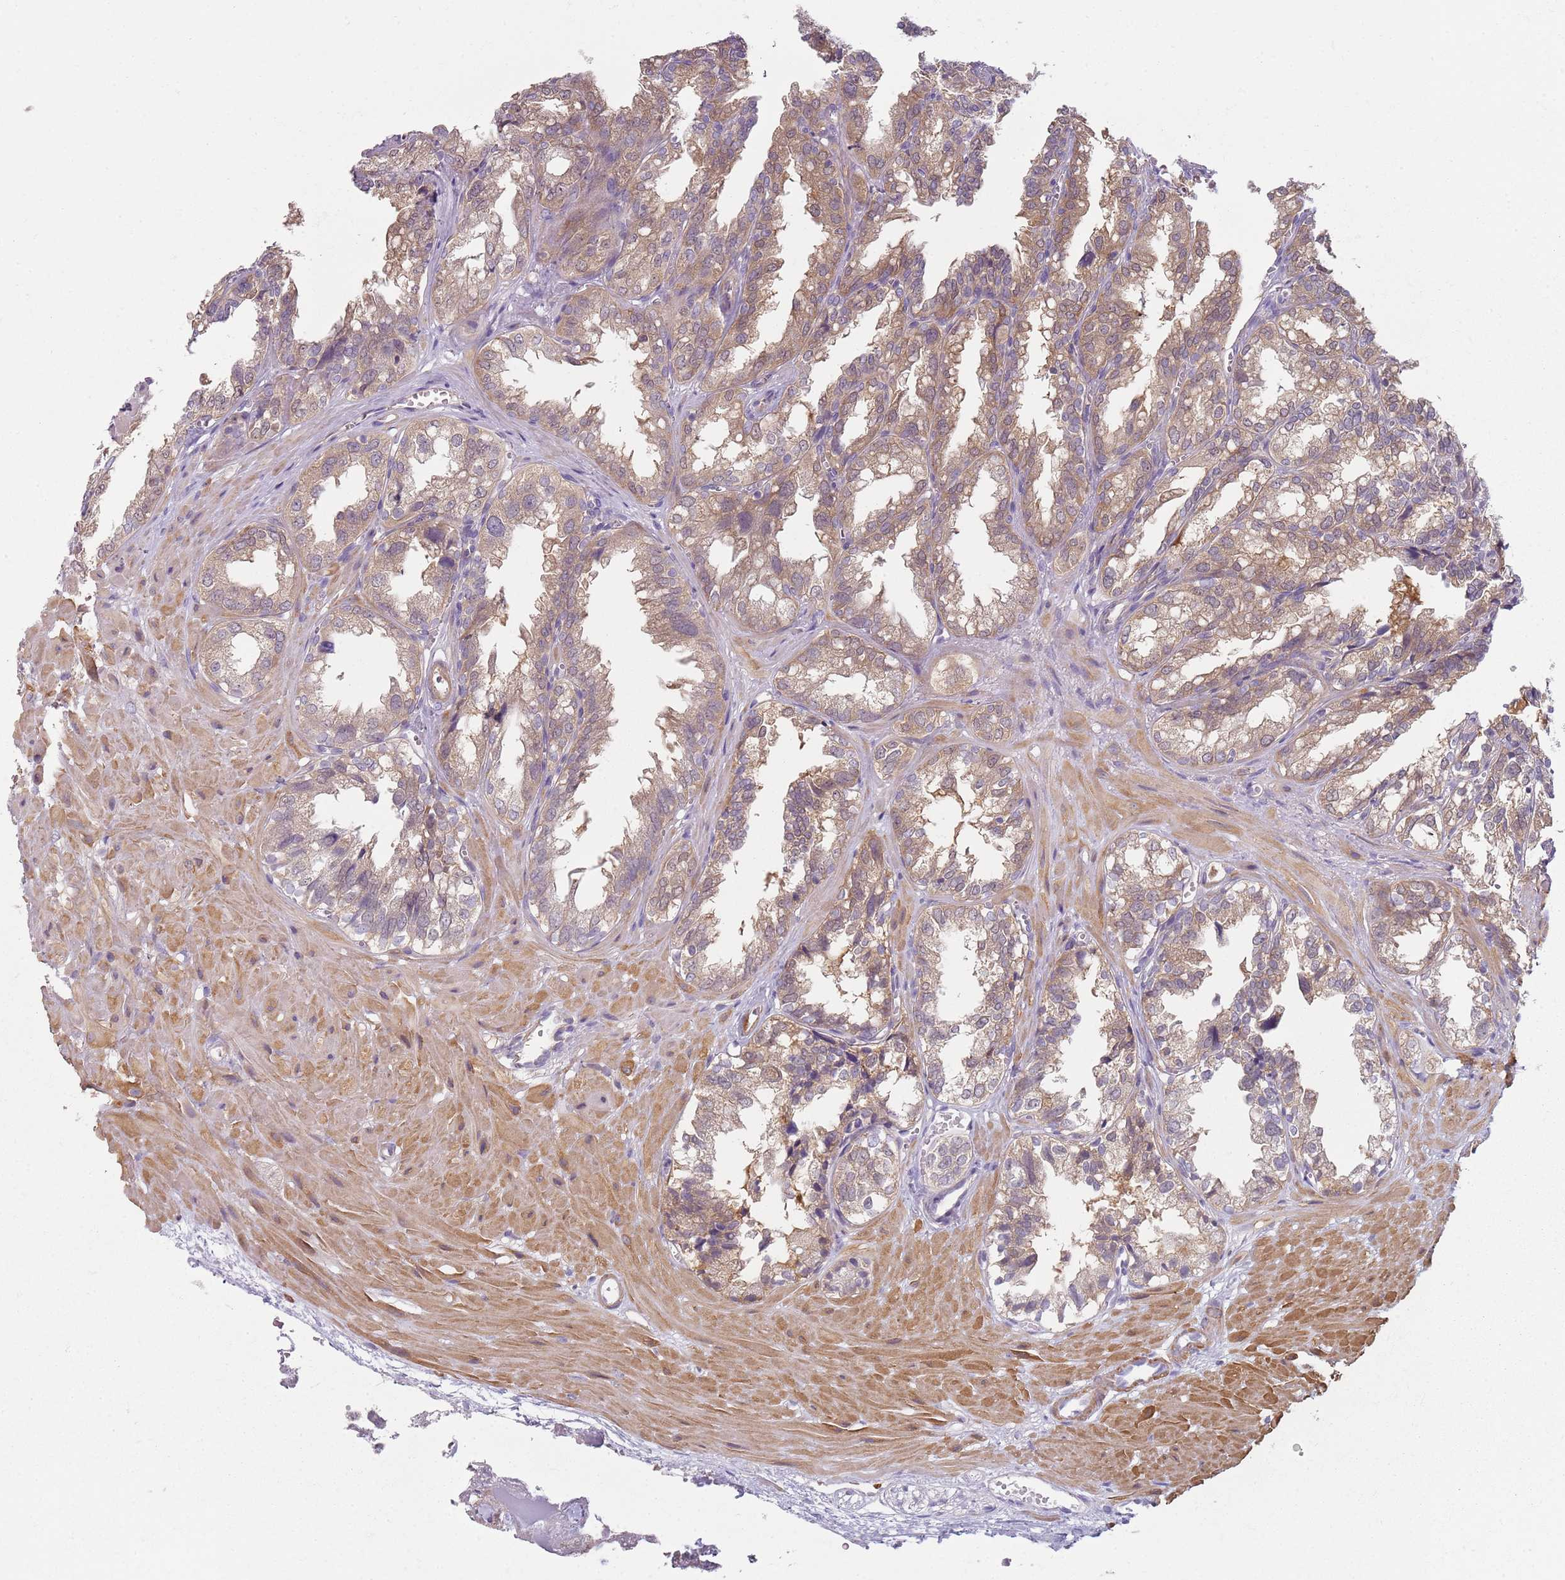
{"staining": {"intensity": "moderate", "quantity": ">75%", "location": "cytoplasmic/membranous"}, "tissue": "seminal vesicle", "cell_type": "Glandular cells", "image_type": "normal", "snomed": [{"axis": "morphology", "description": "Normal tissue, NOS"}, {"axis": "topography", "description": "Prostate"}, {"axis": "topography", "description": "Seminal veicle"}], "caption": "IHC image of benign seminal vesicle: human seminal vesicle stained using IHC displays medium levels of moderate protein expression localized specifically in the cytoplasmic/membranous of glandular cells, appearing as a cytoplasmic/membranous brown color.", "gene": "SLC26A6", "patient": {"sex": "male", "age": 51}}